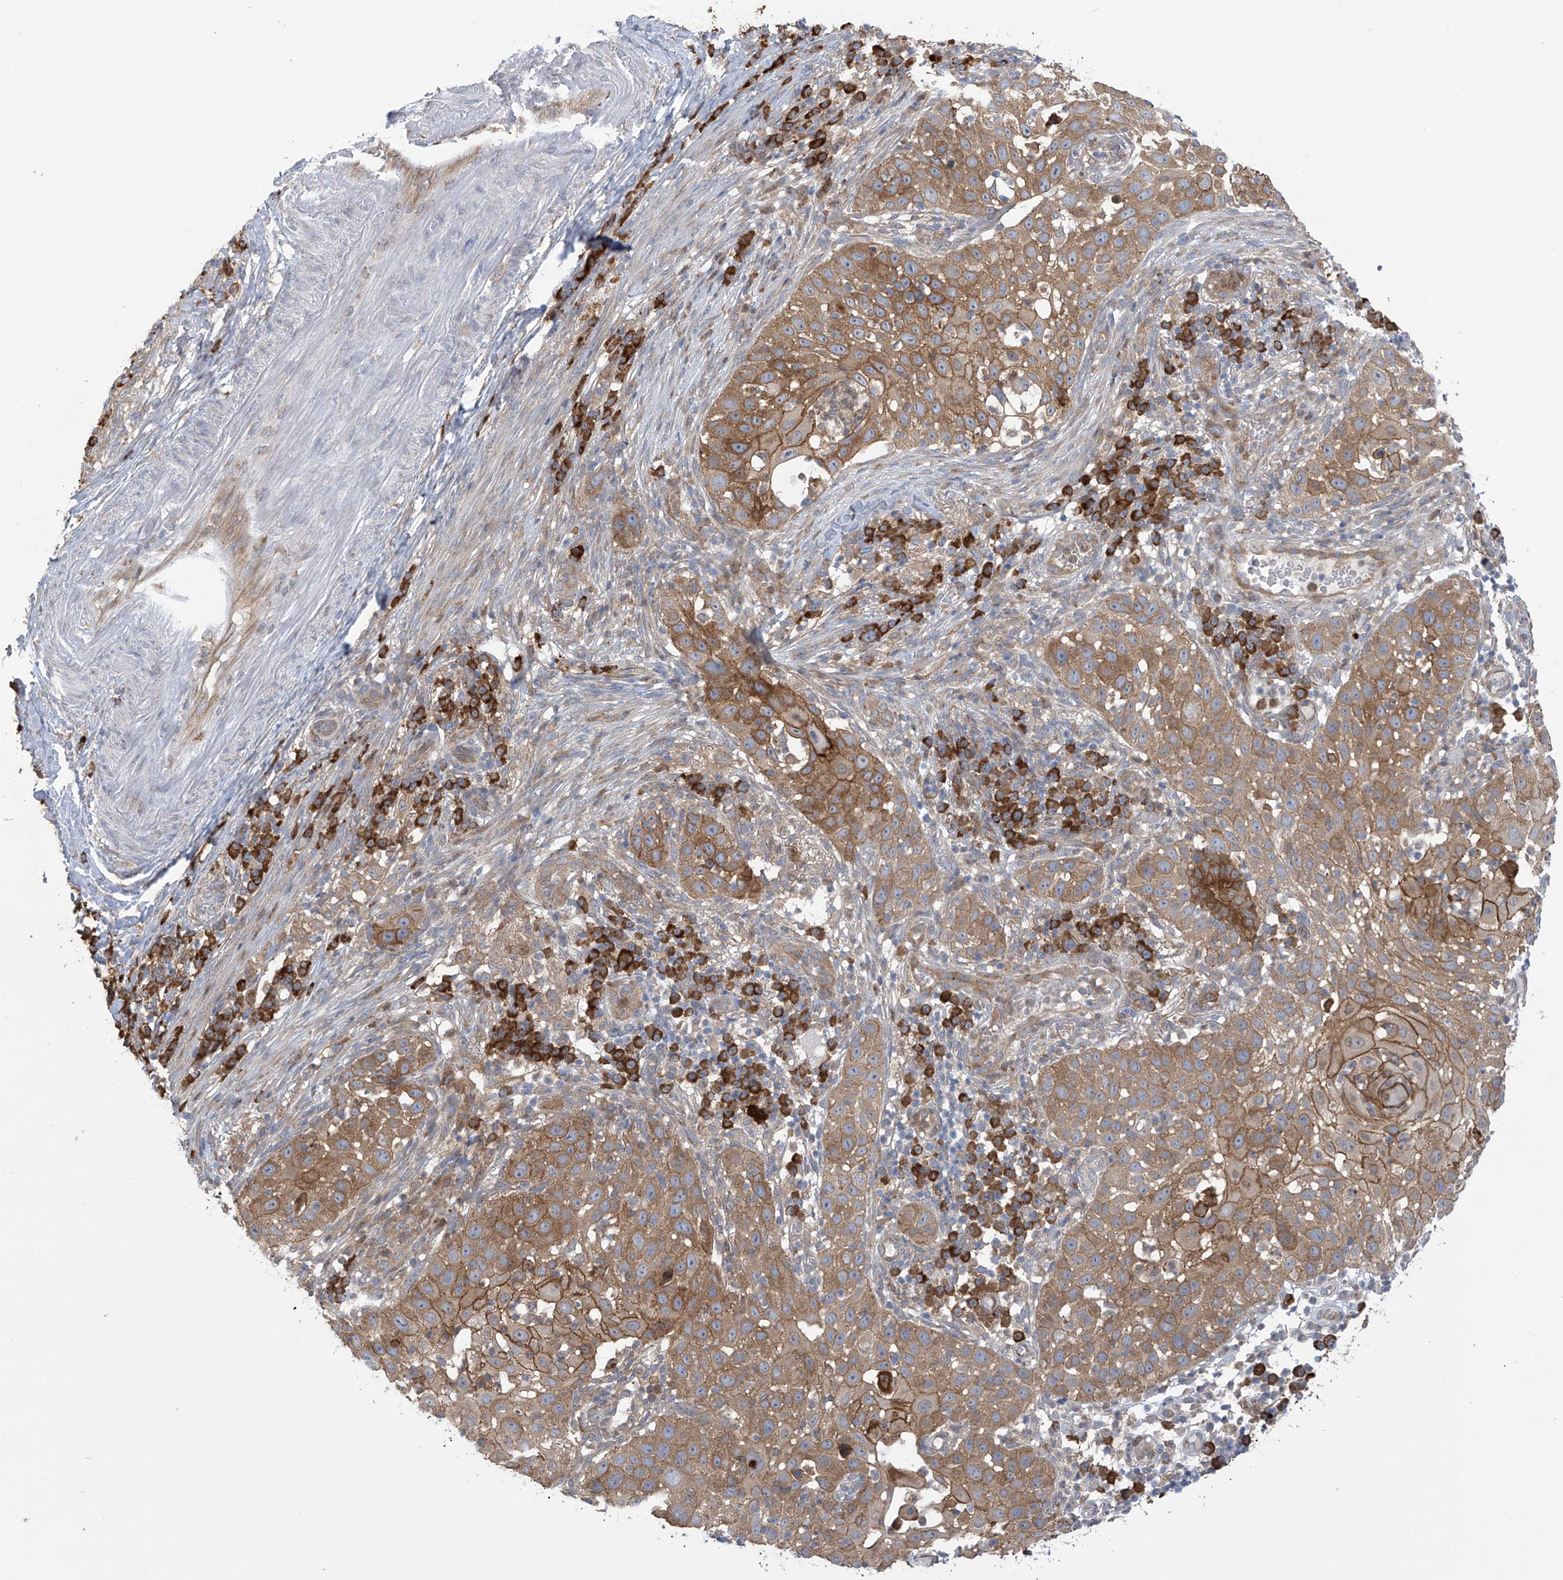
{"staining": {"intensity": "moderate", "quantity": ">75%", "location": "cytoplasmic/membranous"}, "tissue": "skin cancer", "cell_type": "Tumor cells", "image_type": "cancer", "snomed": [{"axis": "morphology", "description": "Squamous cell carcinoma, NOS"}, {"axis": "topography", "description": "Skin"}], "caption": "Moderate cytoplasmic/membranous positivity for a protein is present in about >75% of tumor cells of squamous cell carcinoma (skin) using IHC.", "gene": "KIAA1522", "patient": {"sex": "female", "age": 44}}